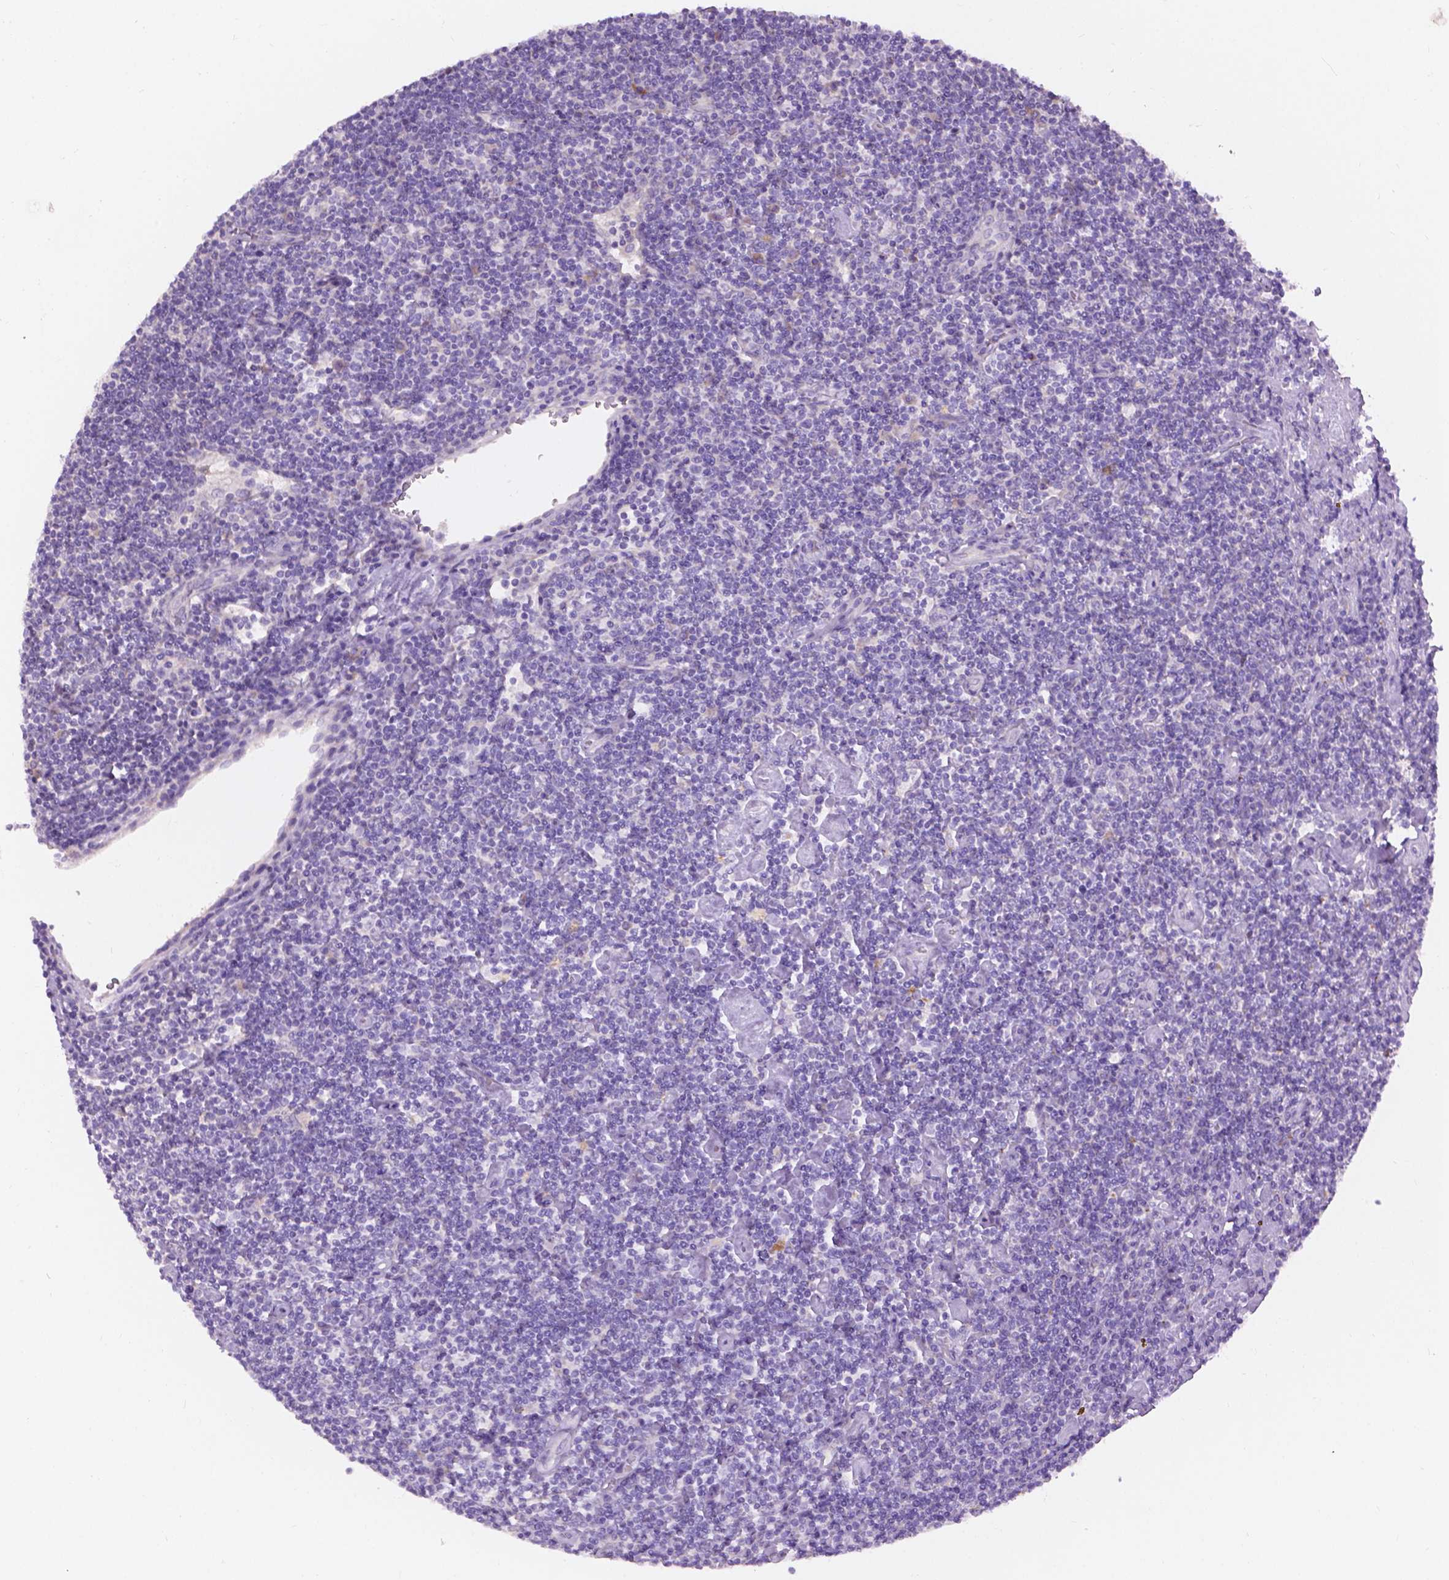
{"staining": {"intensity": "negative", "quantity": "none", "location": "none"}, "tissue": "lymphoma", "cell_type": "Tumor cells", "image_type": "cancer", "snomed": [{"axis": "morphology", "description": "Hodgkin's disease, NOS"}, {"axis": "topography", "description": "Lymph node"}], "caption": "Protein analysis of lymphoma demonstrates no significant staining in tumor cells.", "gene": "NOXO1", "patient": {"sex": "male", "age": 40}}